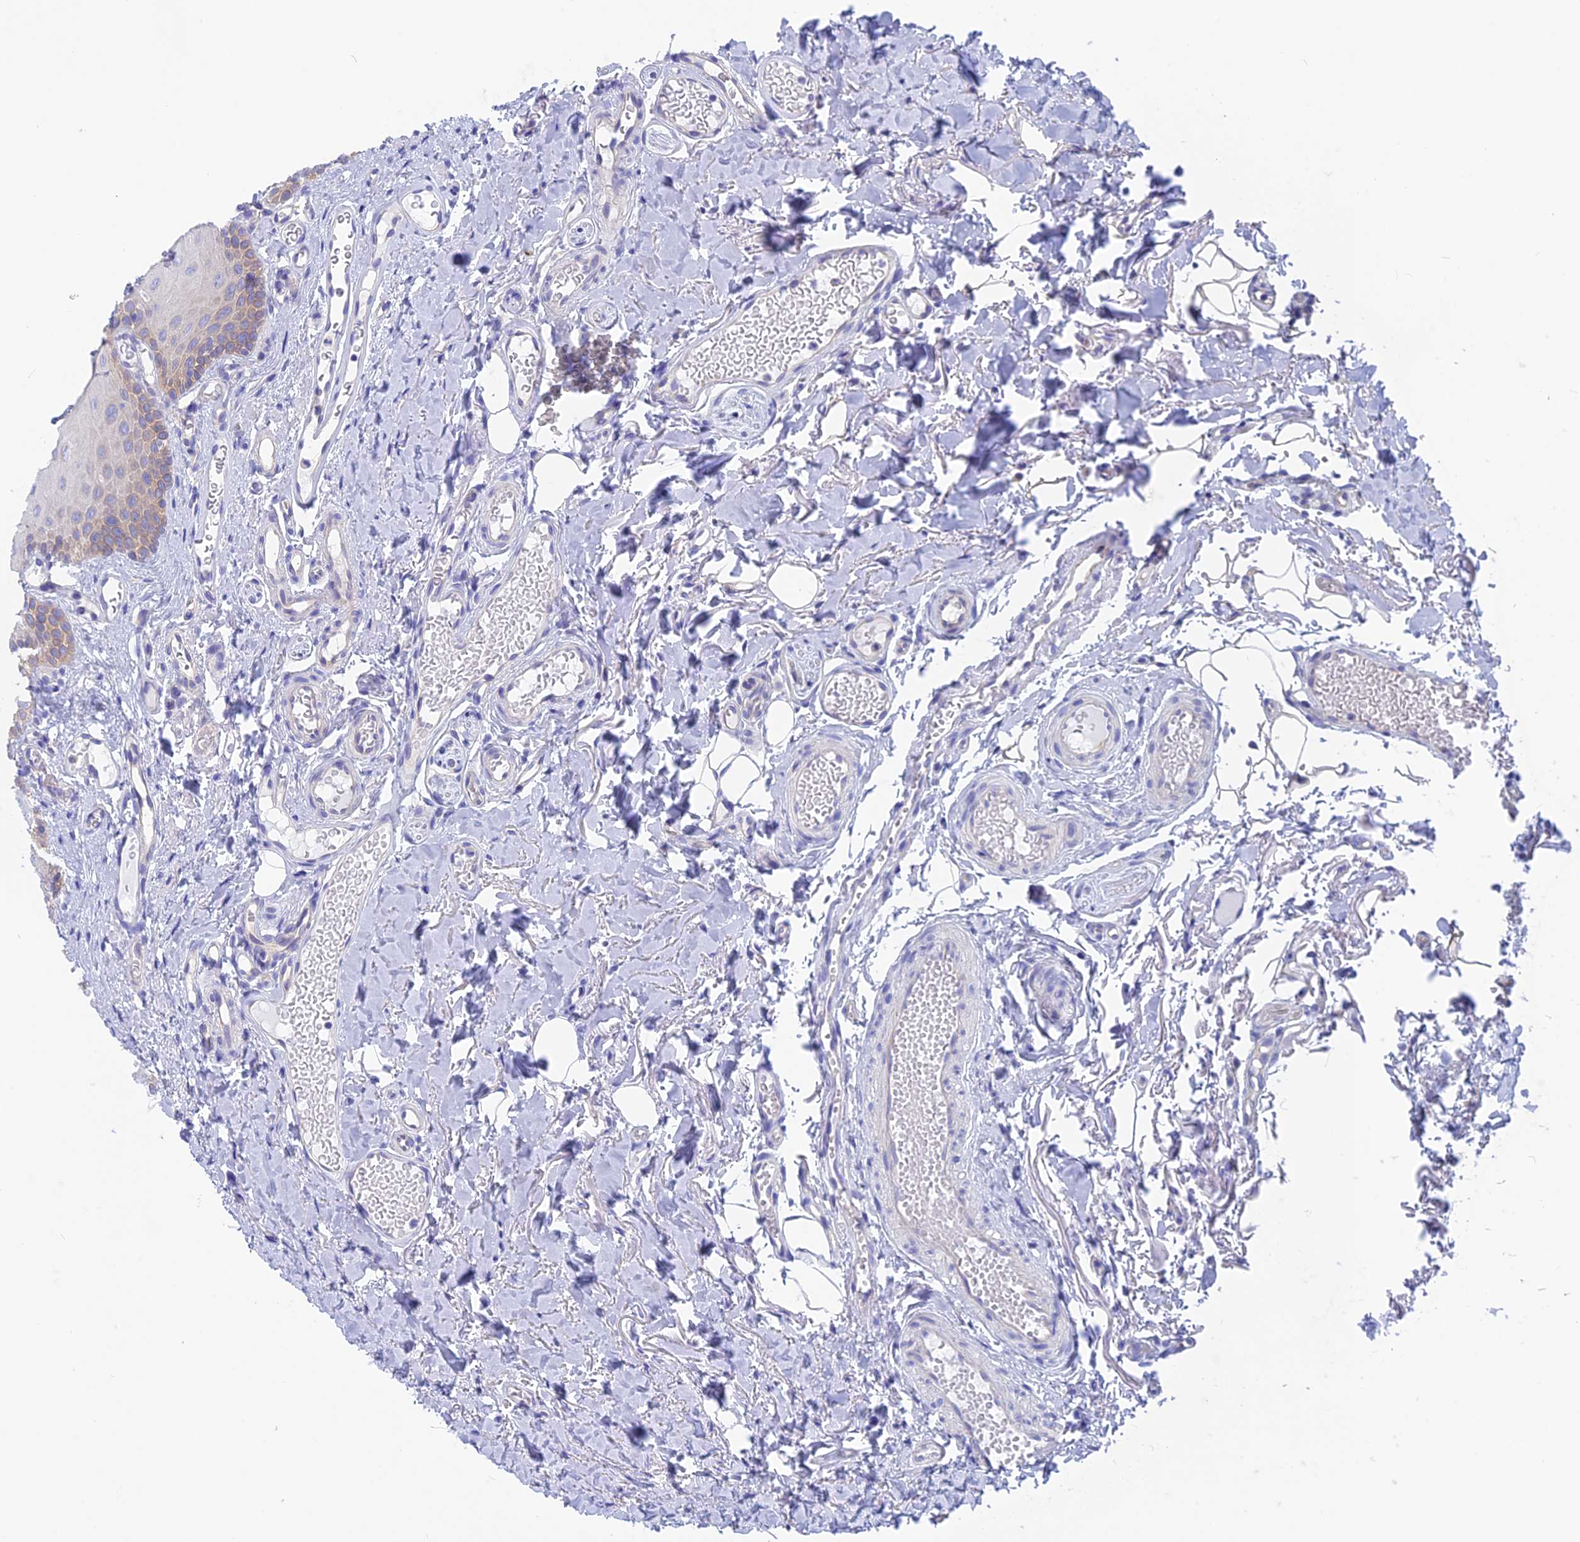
{"staining": {"intensity": "weak", "quantity": "<25%", "location": "cytoplasmic/membranous"}, "tissue": "oral mucosa", "cell_type": "Squamous epithelial cells", "image_type": "normal", "snomed": [{"axis": "morphology", "description": "Normal tissue, NOS"}, {"axis": "topography", "description": "Oral tissue"}], "caption": "This is an IHC image of normal human oral mucosa. There is no staining in squamous epithelial cells.", "gene": "LZTFL1", "patient": {"sex": "female", "age": 70}}